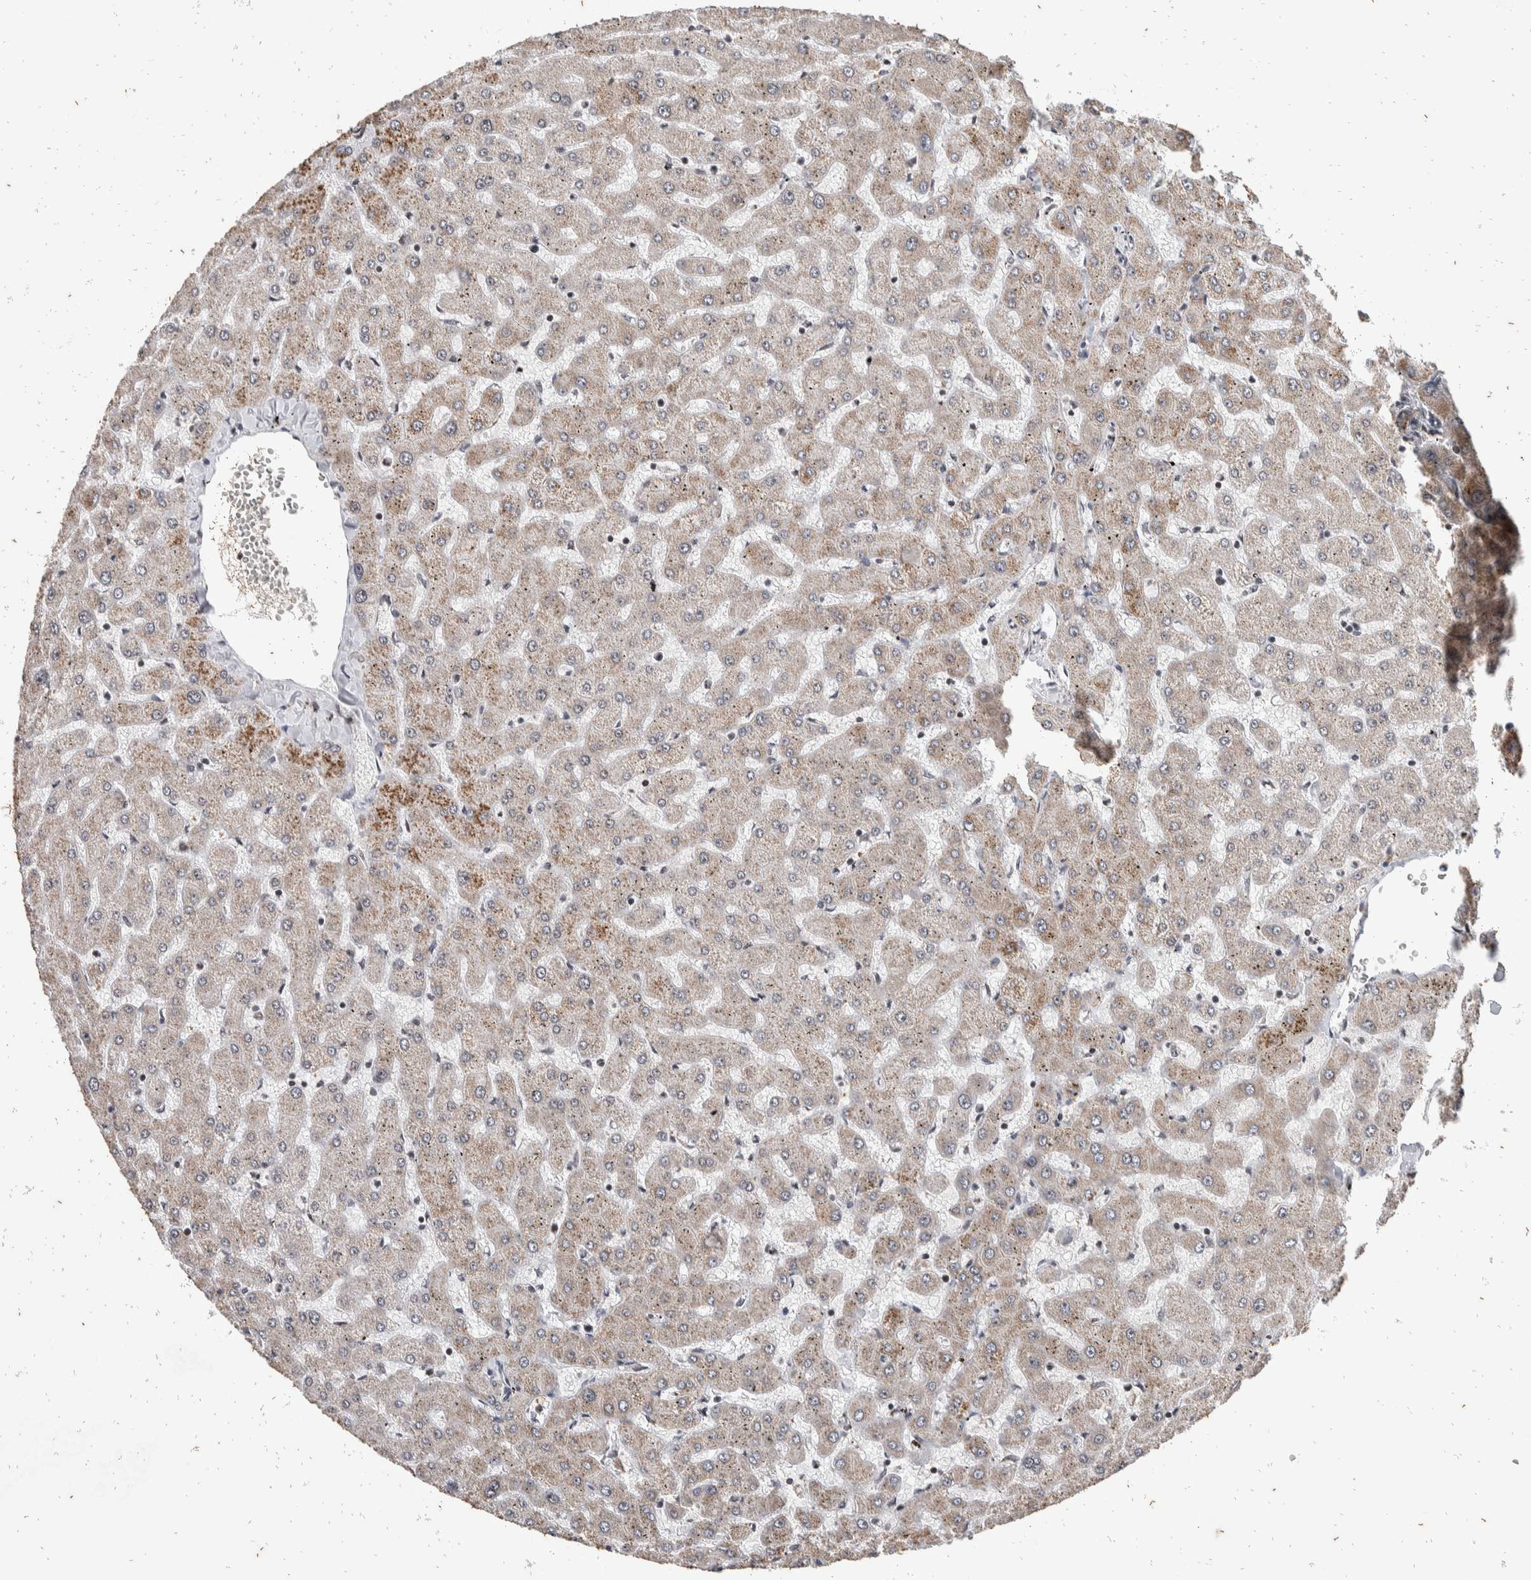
{"staining": {"intensity": "weak", "quantity": "<25%", "location": "cytoplasmic/membranous"}, "tissue": "liver", "cell_type": "Cholangiocytes", "image_type": "normal", "snomed": [{"axis": "morphology", "description": "Normal tissue, NOS"}, {"axis": "topography", "description": "Liver"}], "caption": "An IHC photomicrograph of benign liver is shown. There is no staining in cholangiocytes of liver. (Brightfield microscopy of DAB IHC at high magnification).", "gene": "ATXN7L1", "patient": {"sex": "female", "age": 63}}